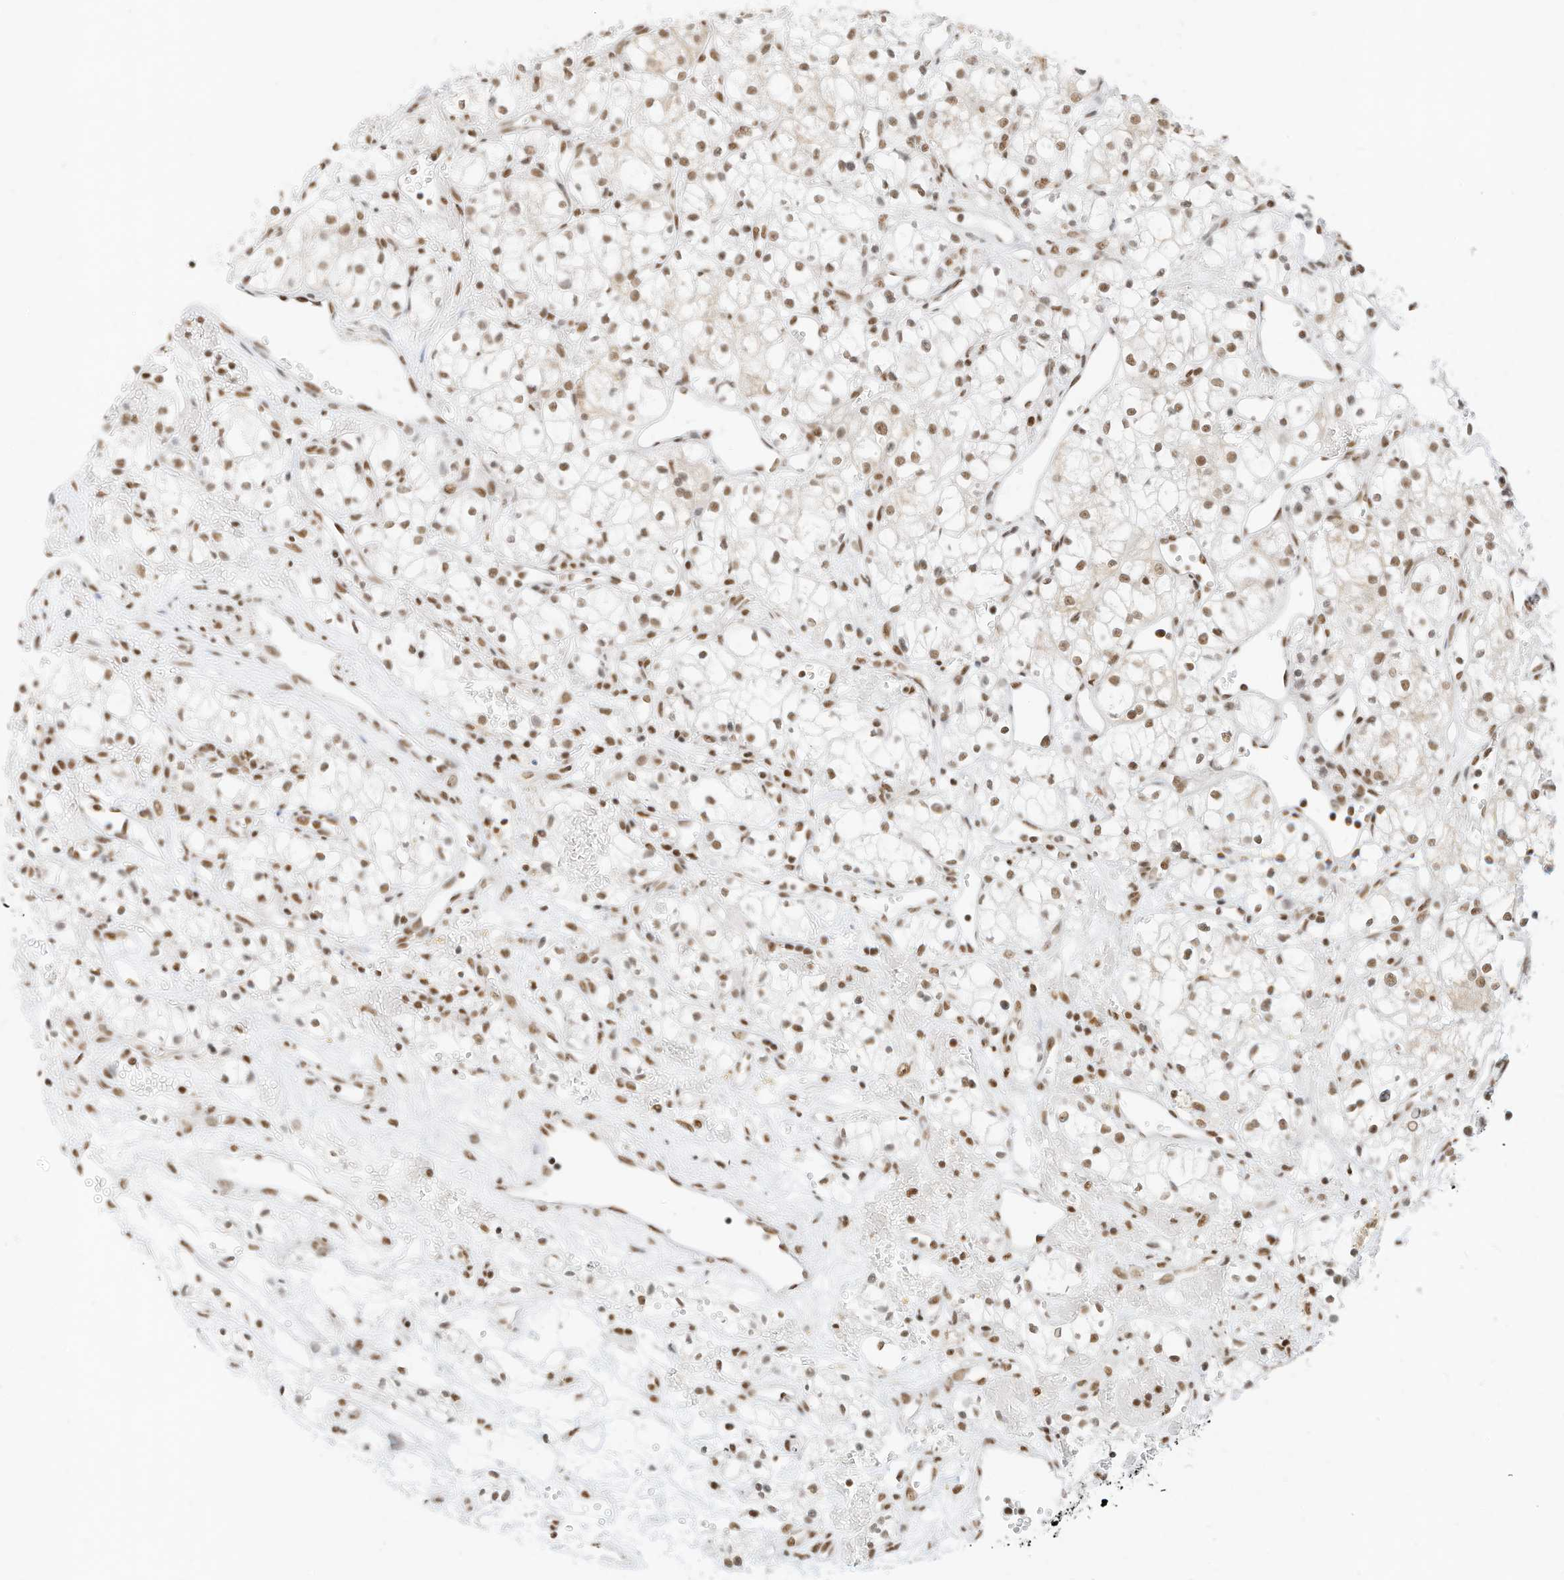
{"staining": {"intensity": "moderate", "quantity": ">75%", "location": "nuclear"}, "tissue": "renal cancer", "cell_type": "Tumor cells", "image_type": "cancer", "snomed": [{"axis": "morphology", "description": "Adenocarcinoma, NOS"}, {"axis": "topography", "description": "Kidney"}], "caption": "Approximately >75% of tumor cells in human renal adenocarcinoma reveal moderate nuclear protein expression as visualized by brown immunohistochemical staining.", "gene": "SMARCA2", "patient": {"sex": "male", "age": 59}}